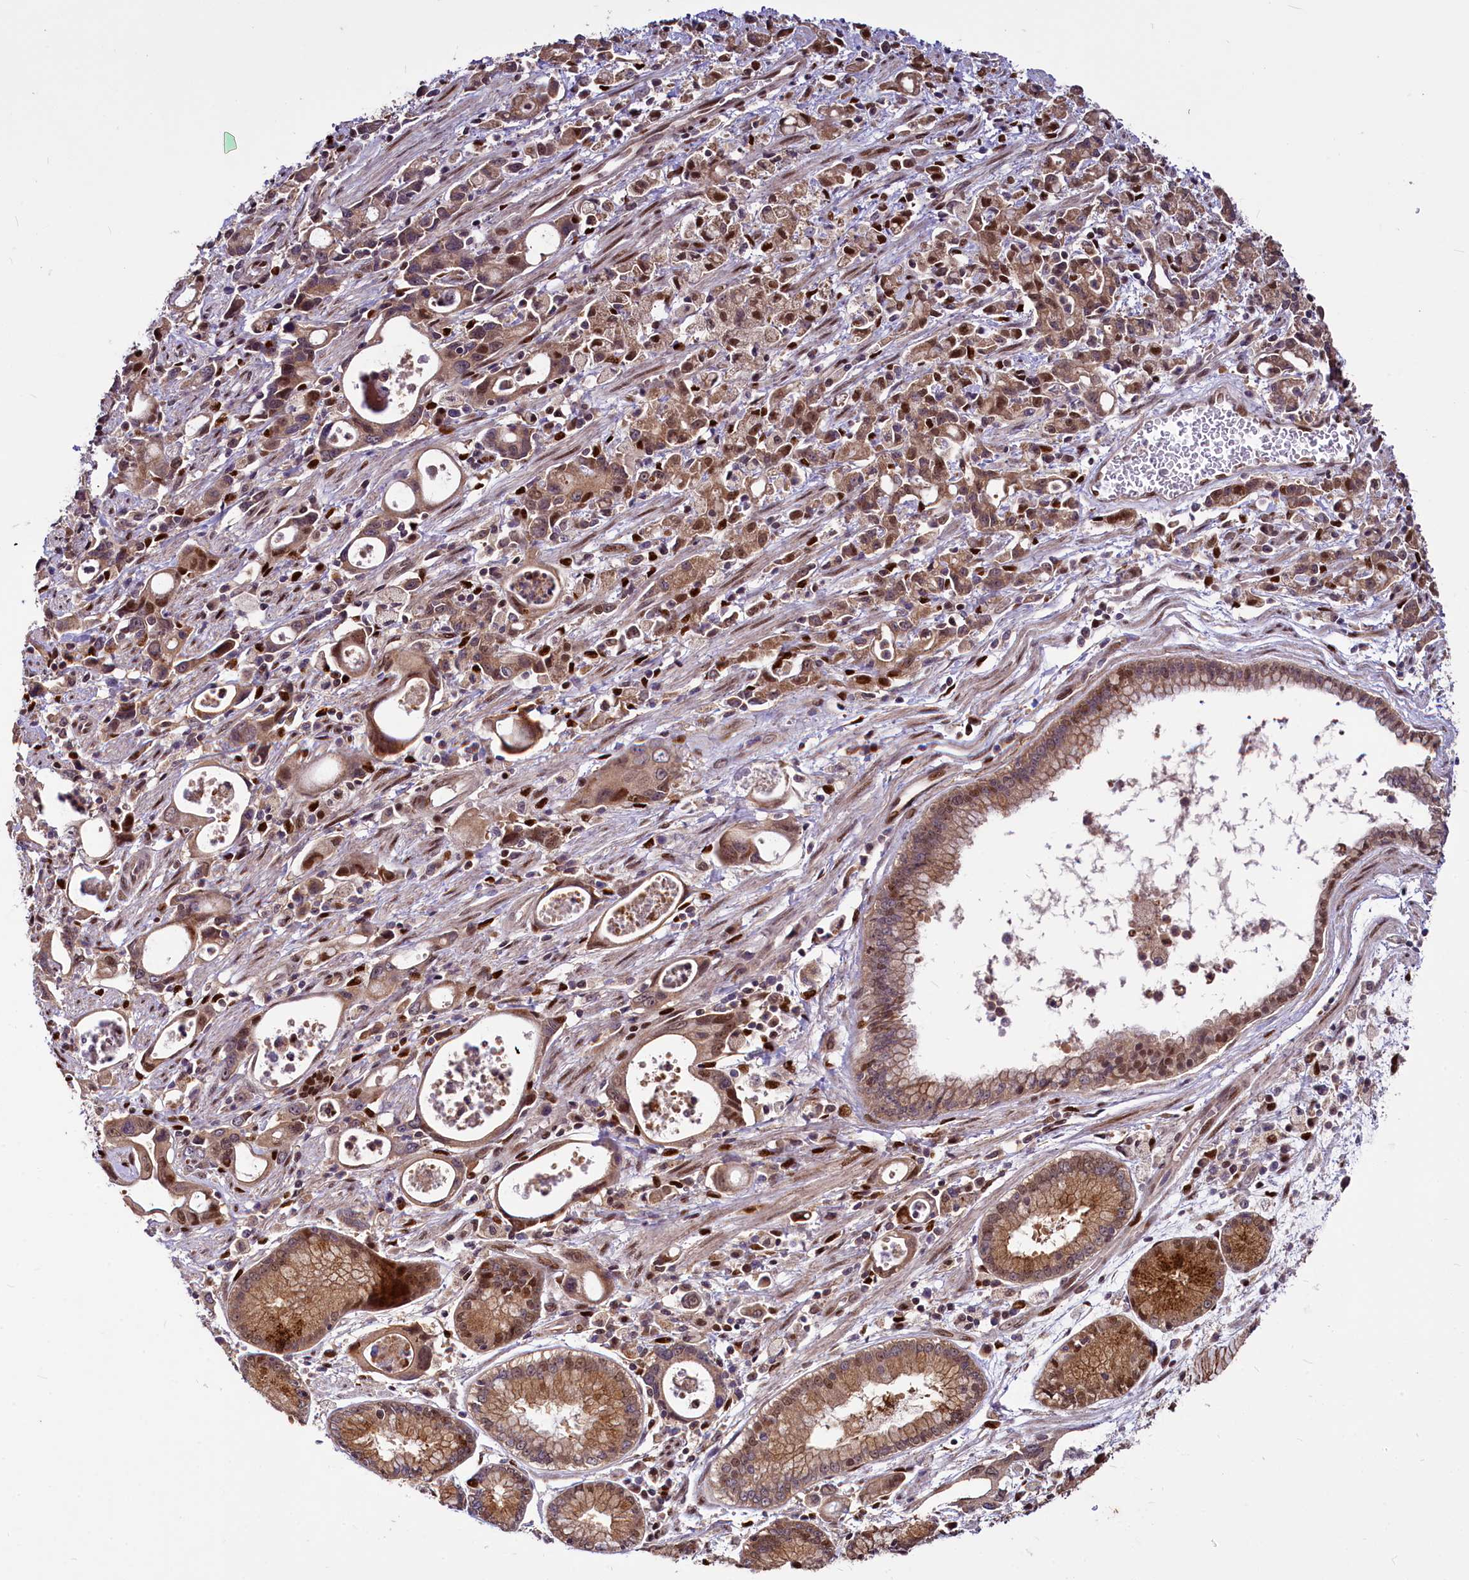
{"staining": {"intensity": "moderate", "quantity": ">75%", "location": "cytoplasmic/membranous,nuclear"}, "tissue": "stomach cancer", "cell_type": "Tumor cells", "image_type": "cancer", "snomed": [{"axis": "morphology", "description": "Adenocarcinoma, NOS"}, {"axis": "topography", "description": "Stomach, lower"}], "caption": "Tumor cells display moderate cytoplasmic/membranous and nuclear staining in approximately >75% of cells in adenocarcinoma (stomach). Nuclei are stained in blue.", "gene": "MAML2", "patient": {"sex": "female", "age": 43}}